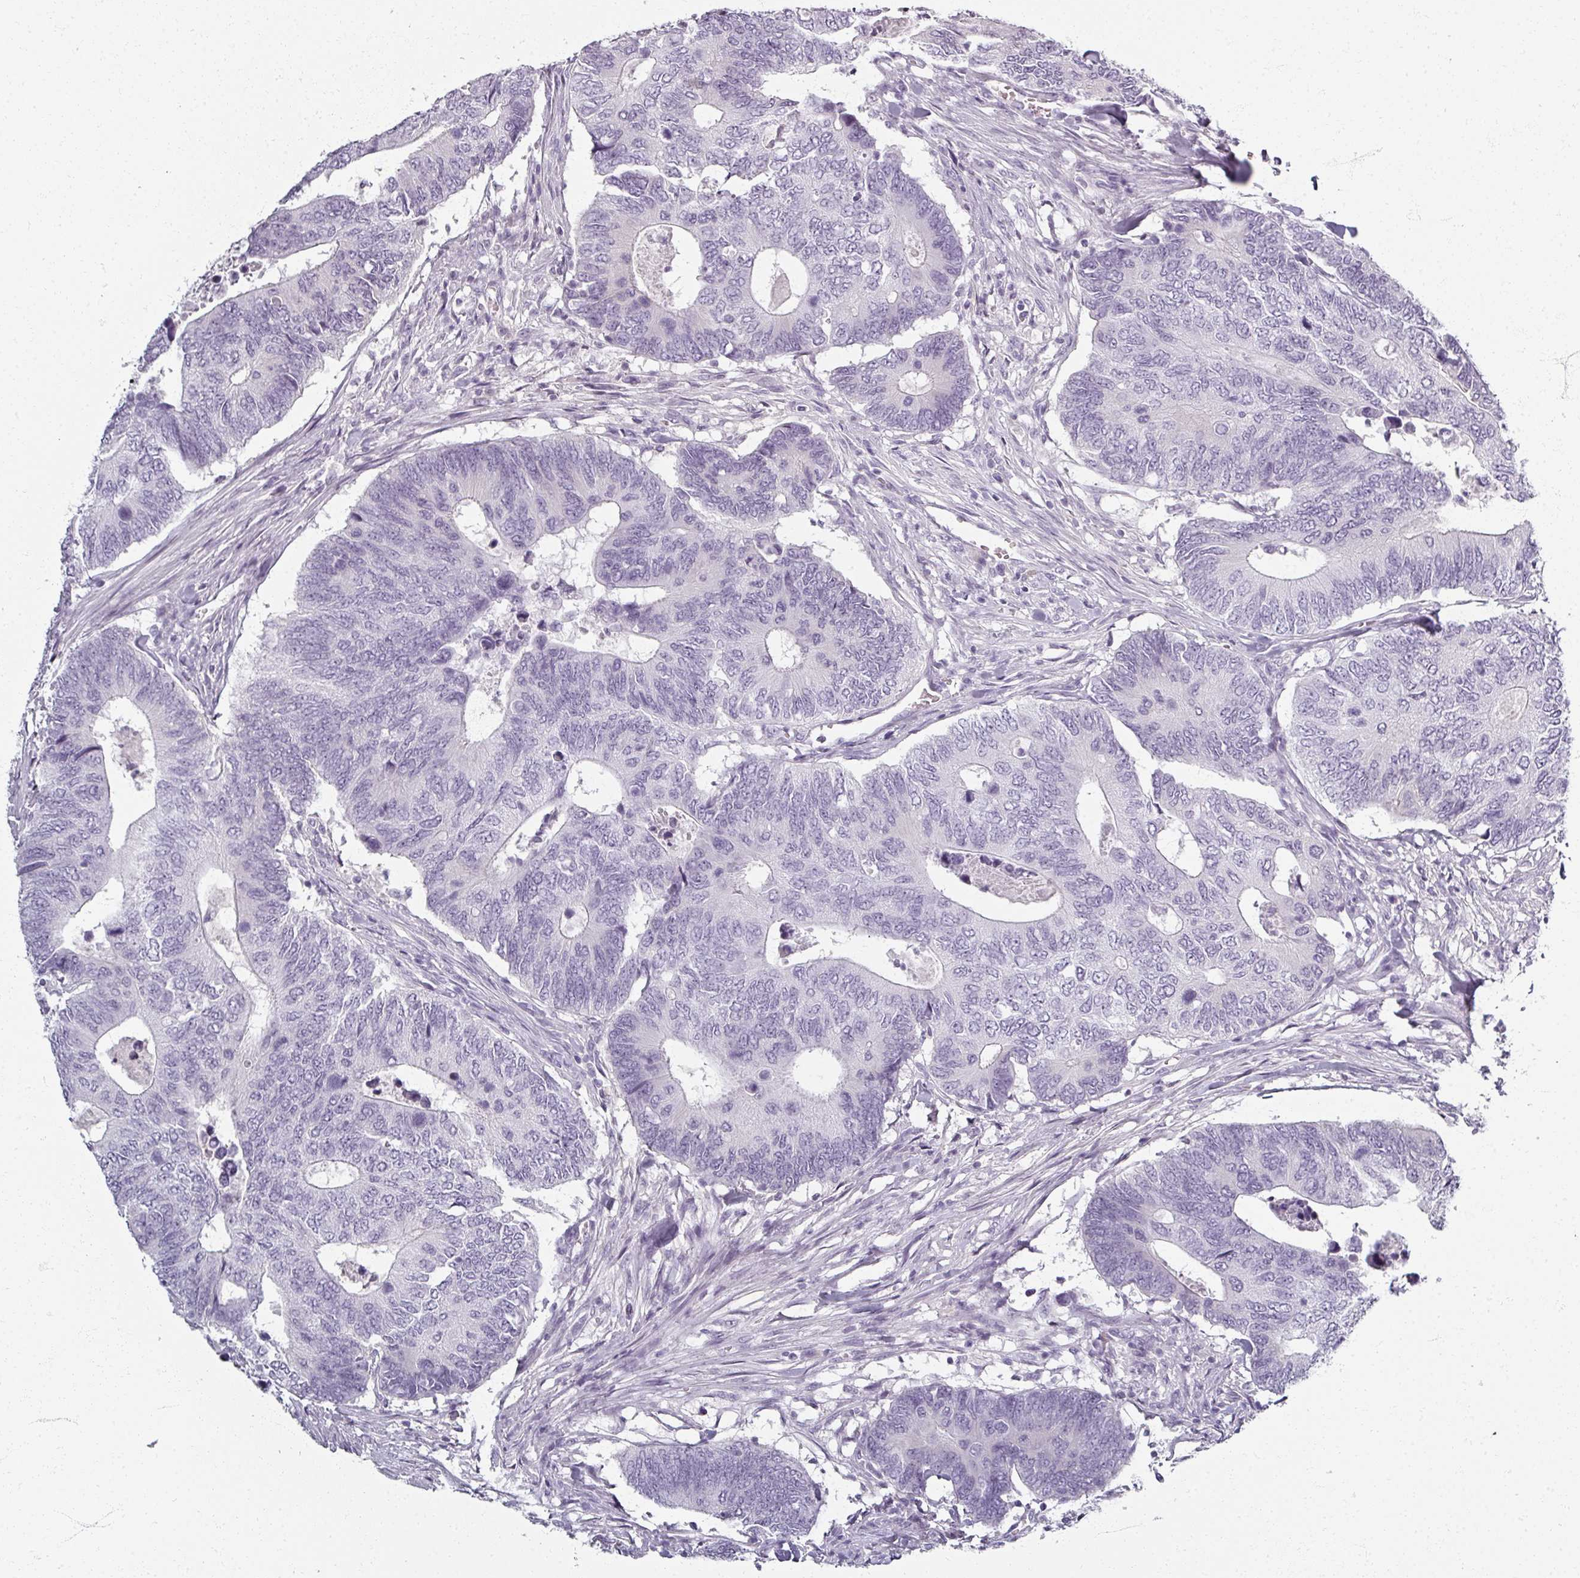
{"staining": {"intensity": "negative", "quantity": "none", "location": "none"}, "tissue": "colorectal cancer", "cell_type": "Tumor cells", "image_type": "cancer", "snomed": [{"axis": "morphology", "description": "Adenocarcinoma, NOS"}, {"axis": "topography", "description": "Colon"}], "caption": "DAB (3,3'-diaminobenzidine) immunohistochemical staining of colorectal cancer exhibits no significant positivity in tumor cells.", "gene": "REG3G", "patient": {"sex": "male", "age": 87}}